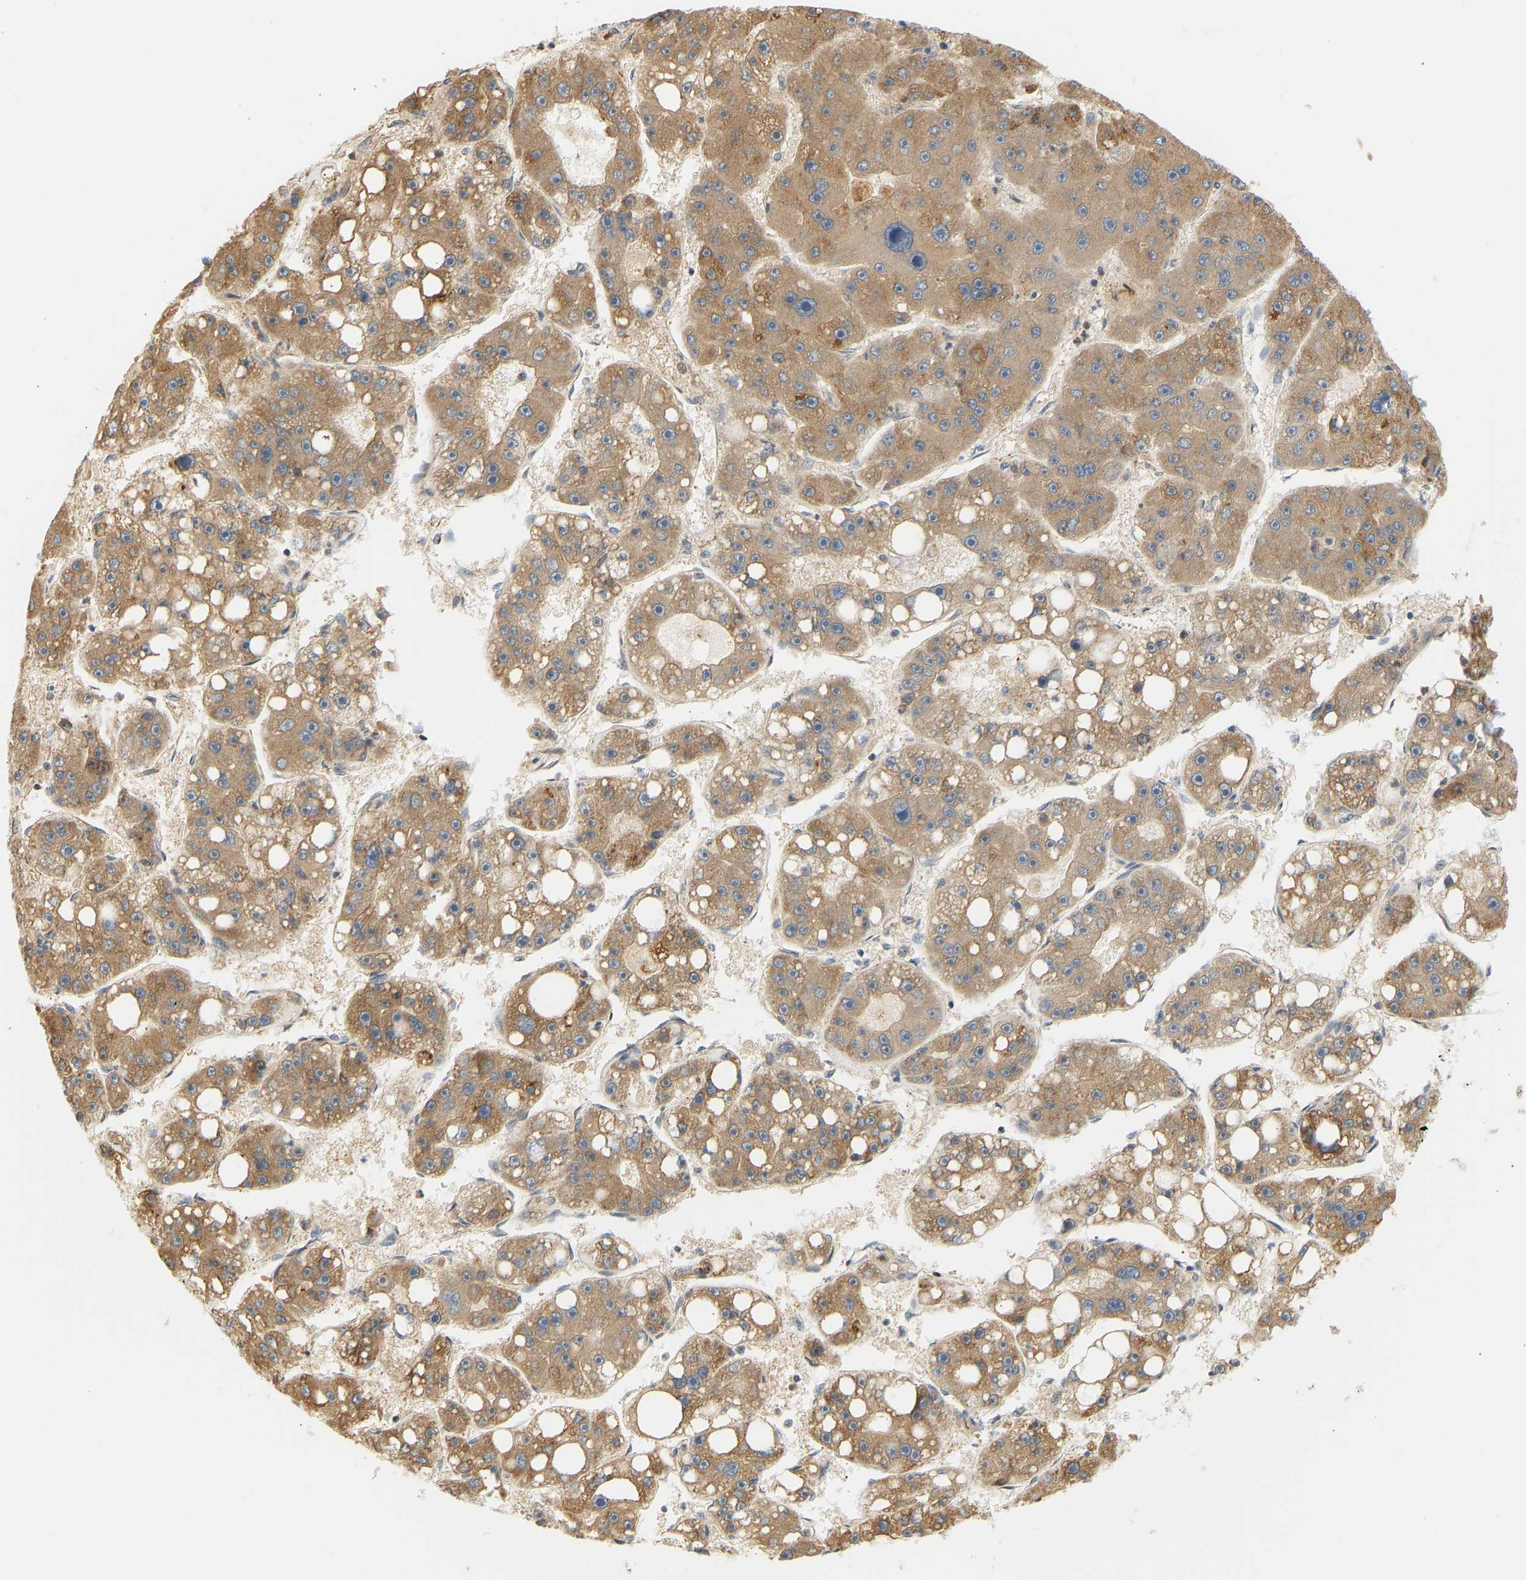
{"staining": {"intensity": "moderate", "quantity": ">75%", "location": "cytoplasmic/membranous"}, "tissue": "liver cancer", "cell_type": "Tumor cells", "image_type": "cancer", "snomed": [{"axis": "morphology", "description": "Carcinoma, Hepatocellular, NOS"}, {"axis": "topography", "description": "Liver"}], "caption": "About >75% of tumor cells in human hepatocellular carcinoma (liver) show moderate cytoplasmic/membranous protein staining as visualized by brown immunohistochemical staining.", "gene": "CEP57", "patient": {"sex": "female", "age": 61}}